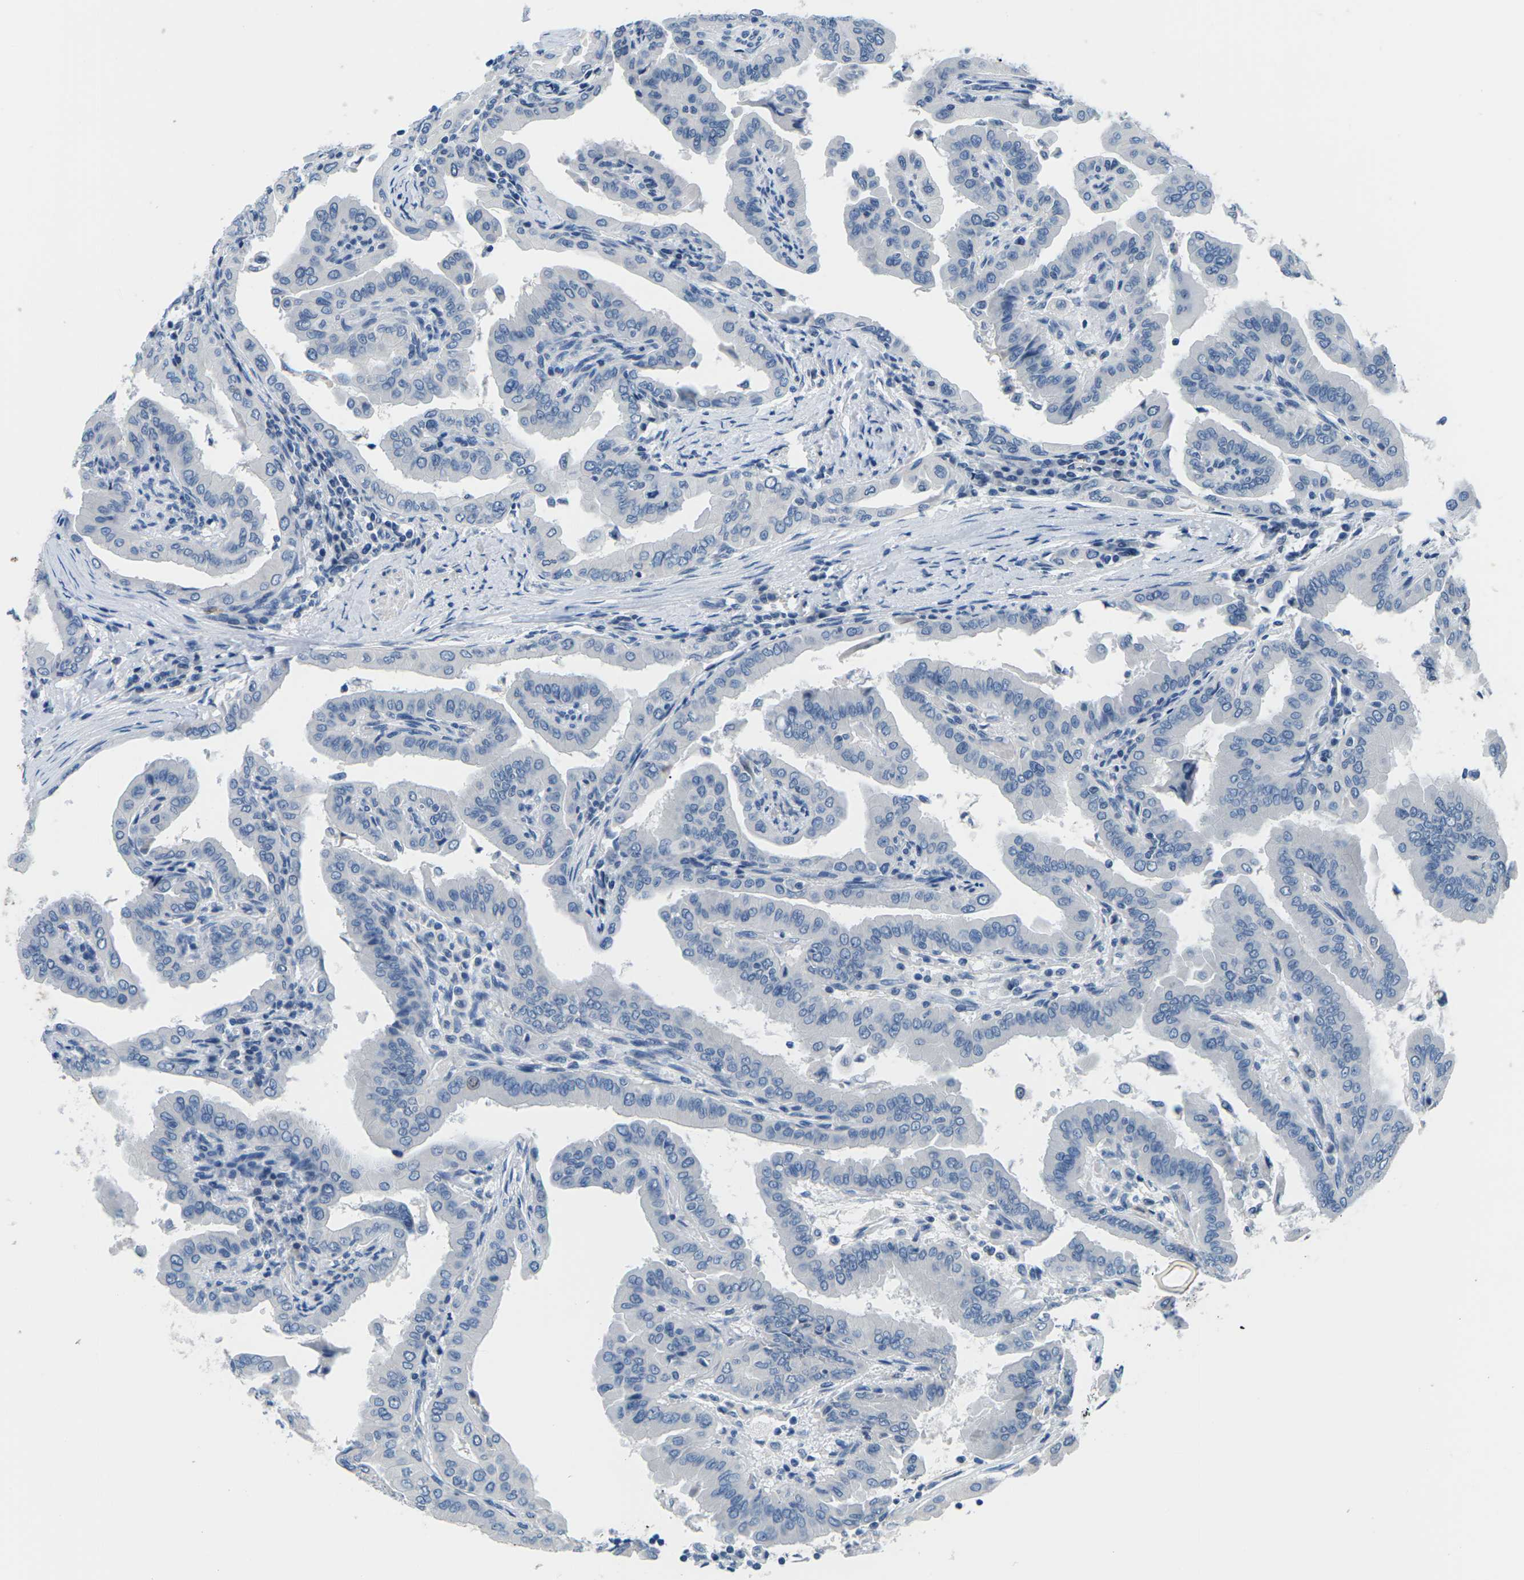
{"staining": {"intensity": "negative", "quantity": "none", "location": "none"}, "tissue": "thyroid cancer", "cell_type": "Tumor cells", "image_type": "cancer", "snomed": [{"axis": "morphology", "description": "Papillary adenocarcinoma, NOS"}, {"axis": "topography", "description": "Thyroid gland"}], "caption": "There is no significant positivity in tumor cells of thyroid cancer (papillary adenocarcinoma).", "gene": "UMOD", "patient": {"sex": "male", "age": 33}}